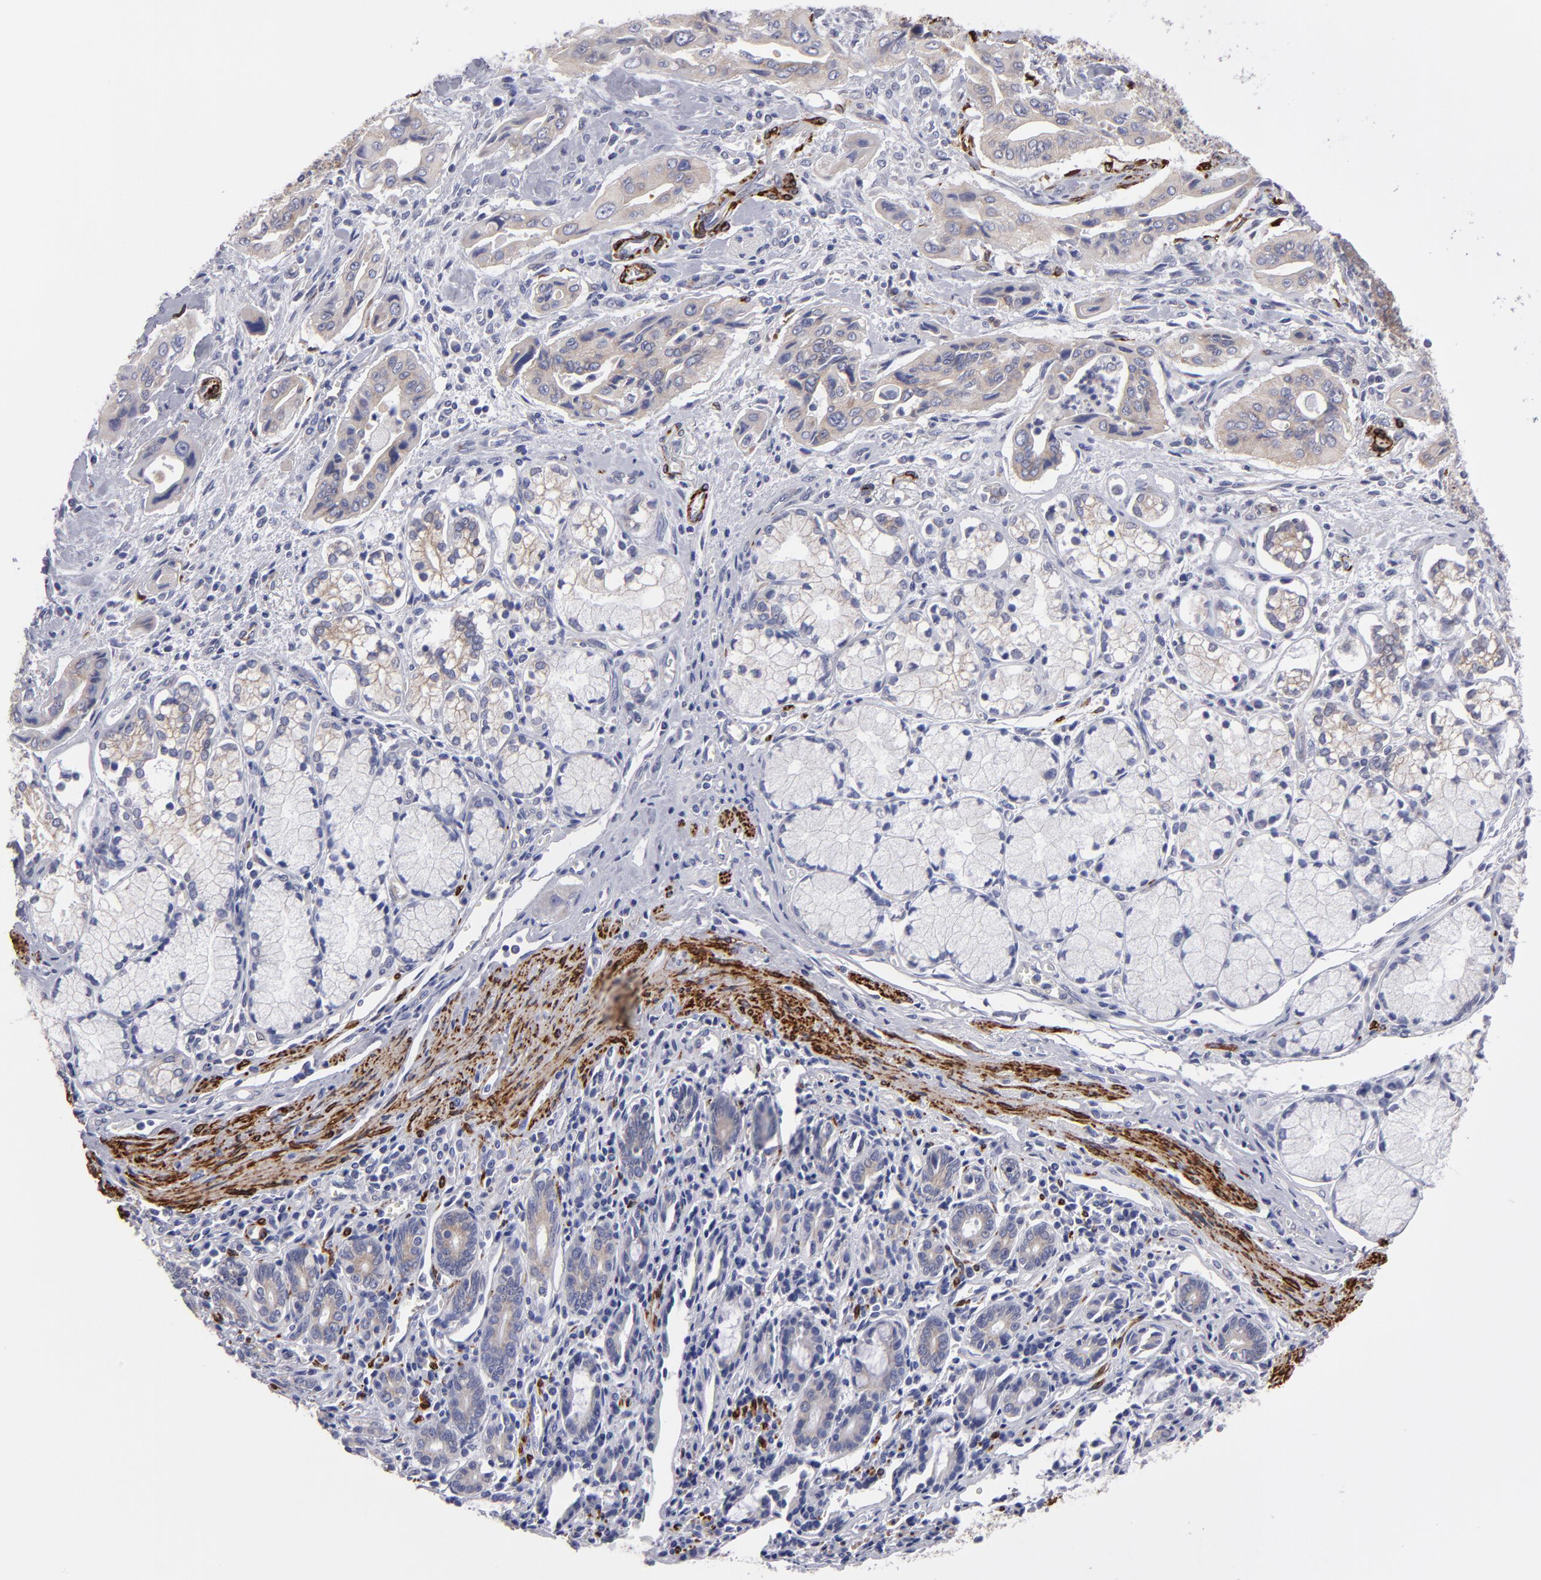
{"staining": {"intensity": "weak", "quantity": ">75%", "location": "cytoplasmic/membranous"}, "tissue": "pancreatic cancer", "cell_type": "Tumor cells", "image_type": "cancer", "snomed": [{"axis": "morphology", "description": "Adenocarcinoma, NOS"}, {"axis": "topography", "description": "Pancreas"}], "caption": "The photomicrograph shows a brown stain indicating the presence of a protein in the cytoplasmic/membranous of tumor cells in pancreatic cancer.", "gene": "SLMAP", "patient": {"sex": "male", "age": 77}}